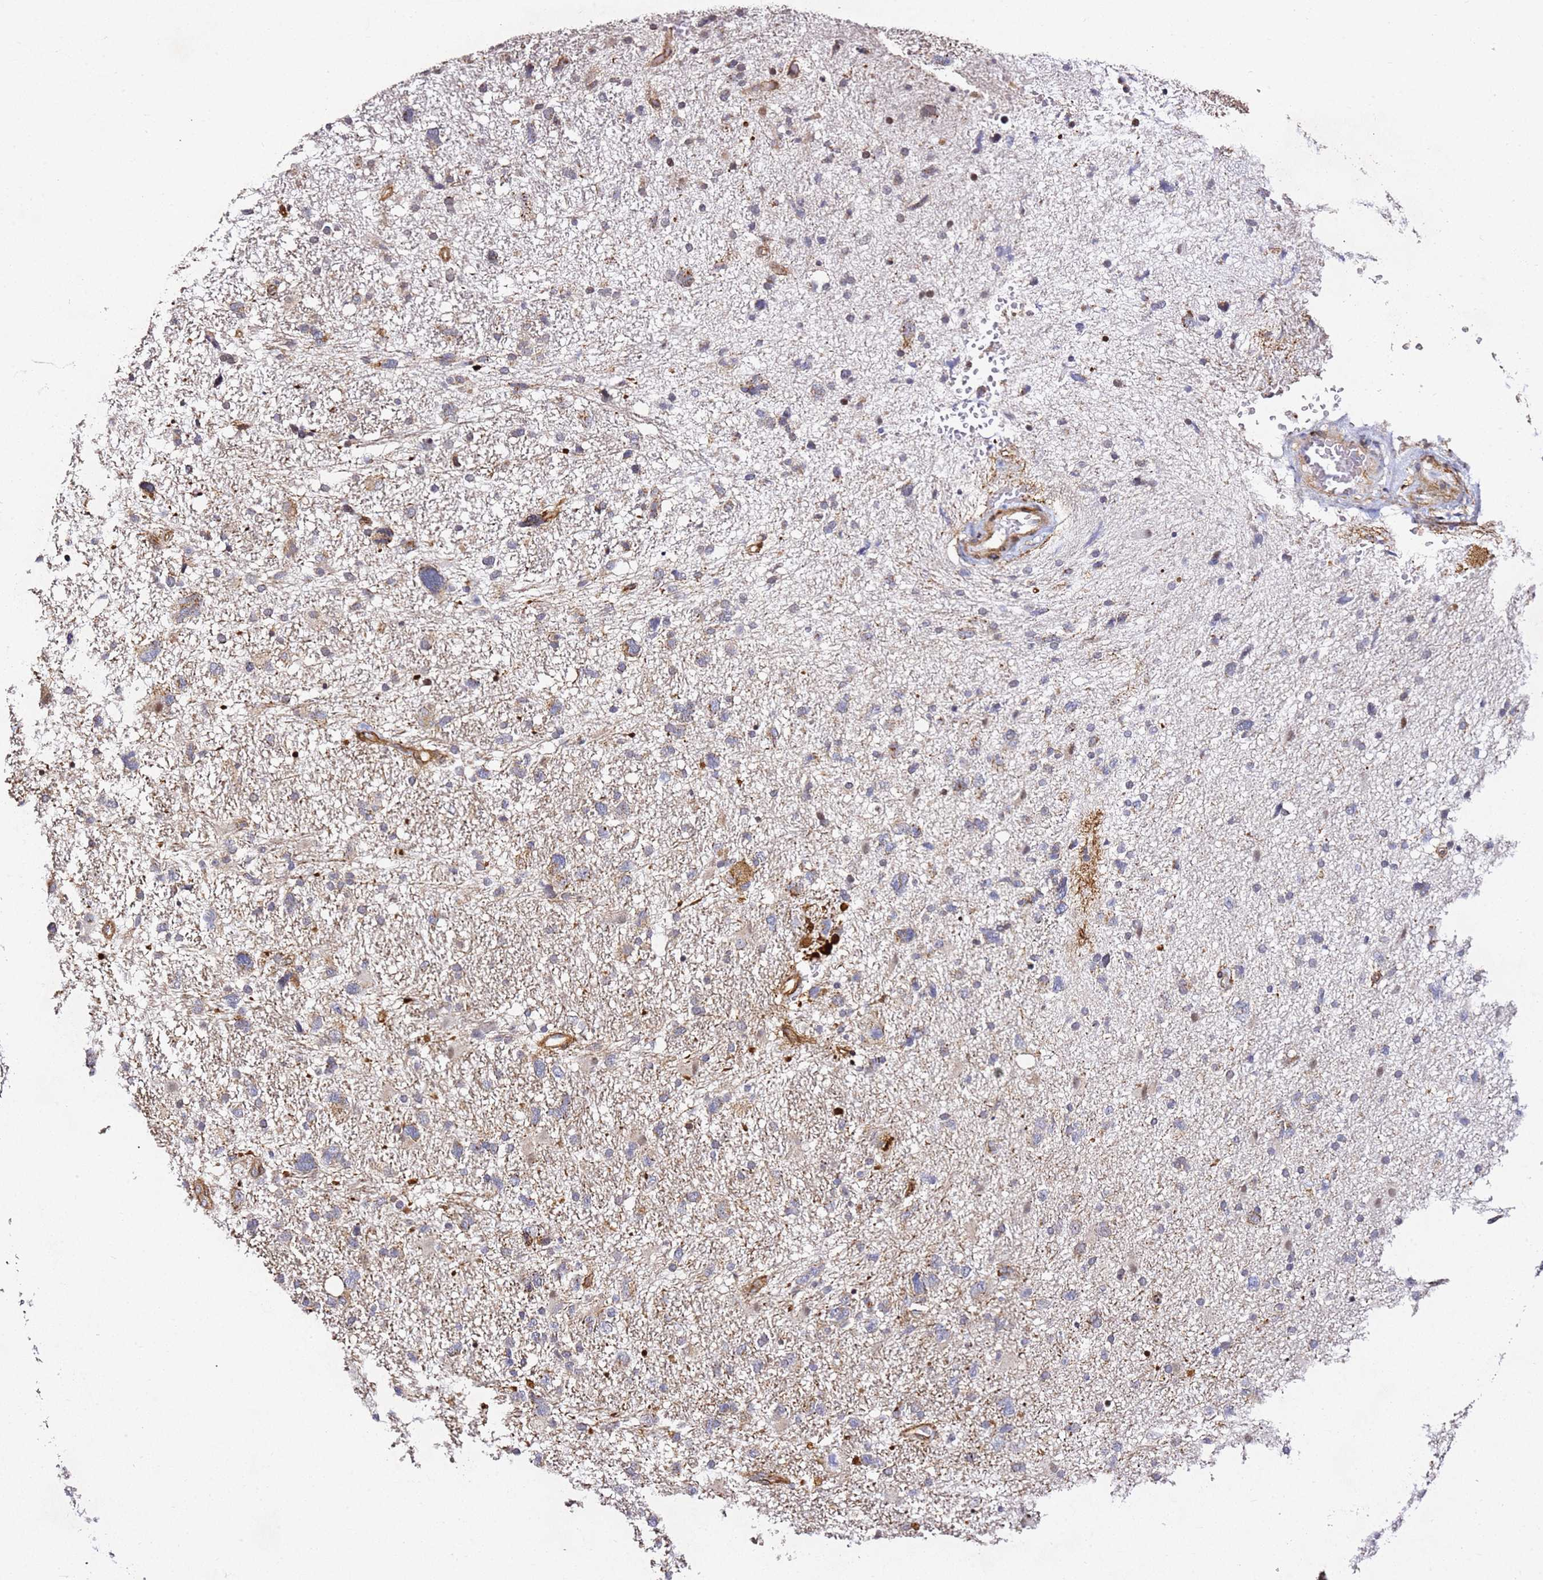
{"staining": {"intensity": "negative", "quantity": "none", "location": "none"}, "tissue": "glioma", "cell_type": "Tumor cells", "image_type": "cancer", "snomed": [{"axis": "morphology", "description": "Glioma, malignant, High grade"}, {"axis": "topography", "description": "Brain"}], "caption": "An immunohistochemistry micrograph of glioma is shown. There is no staining in tumor cells of glioma. (Stains: DAB (3,3'-diaminobenzidine) immunohistochemistry with hematoxylin counter stain, Microscopy: brightfield microscopy at high magnification).", "gene": "ZNF296", "patient": {"sex": "male", "age": 61}}